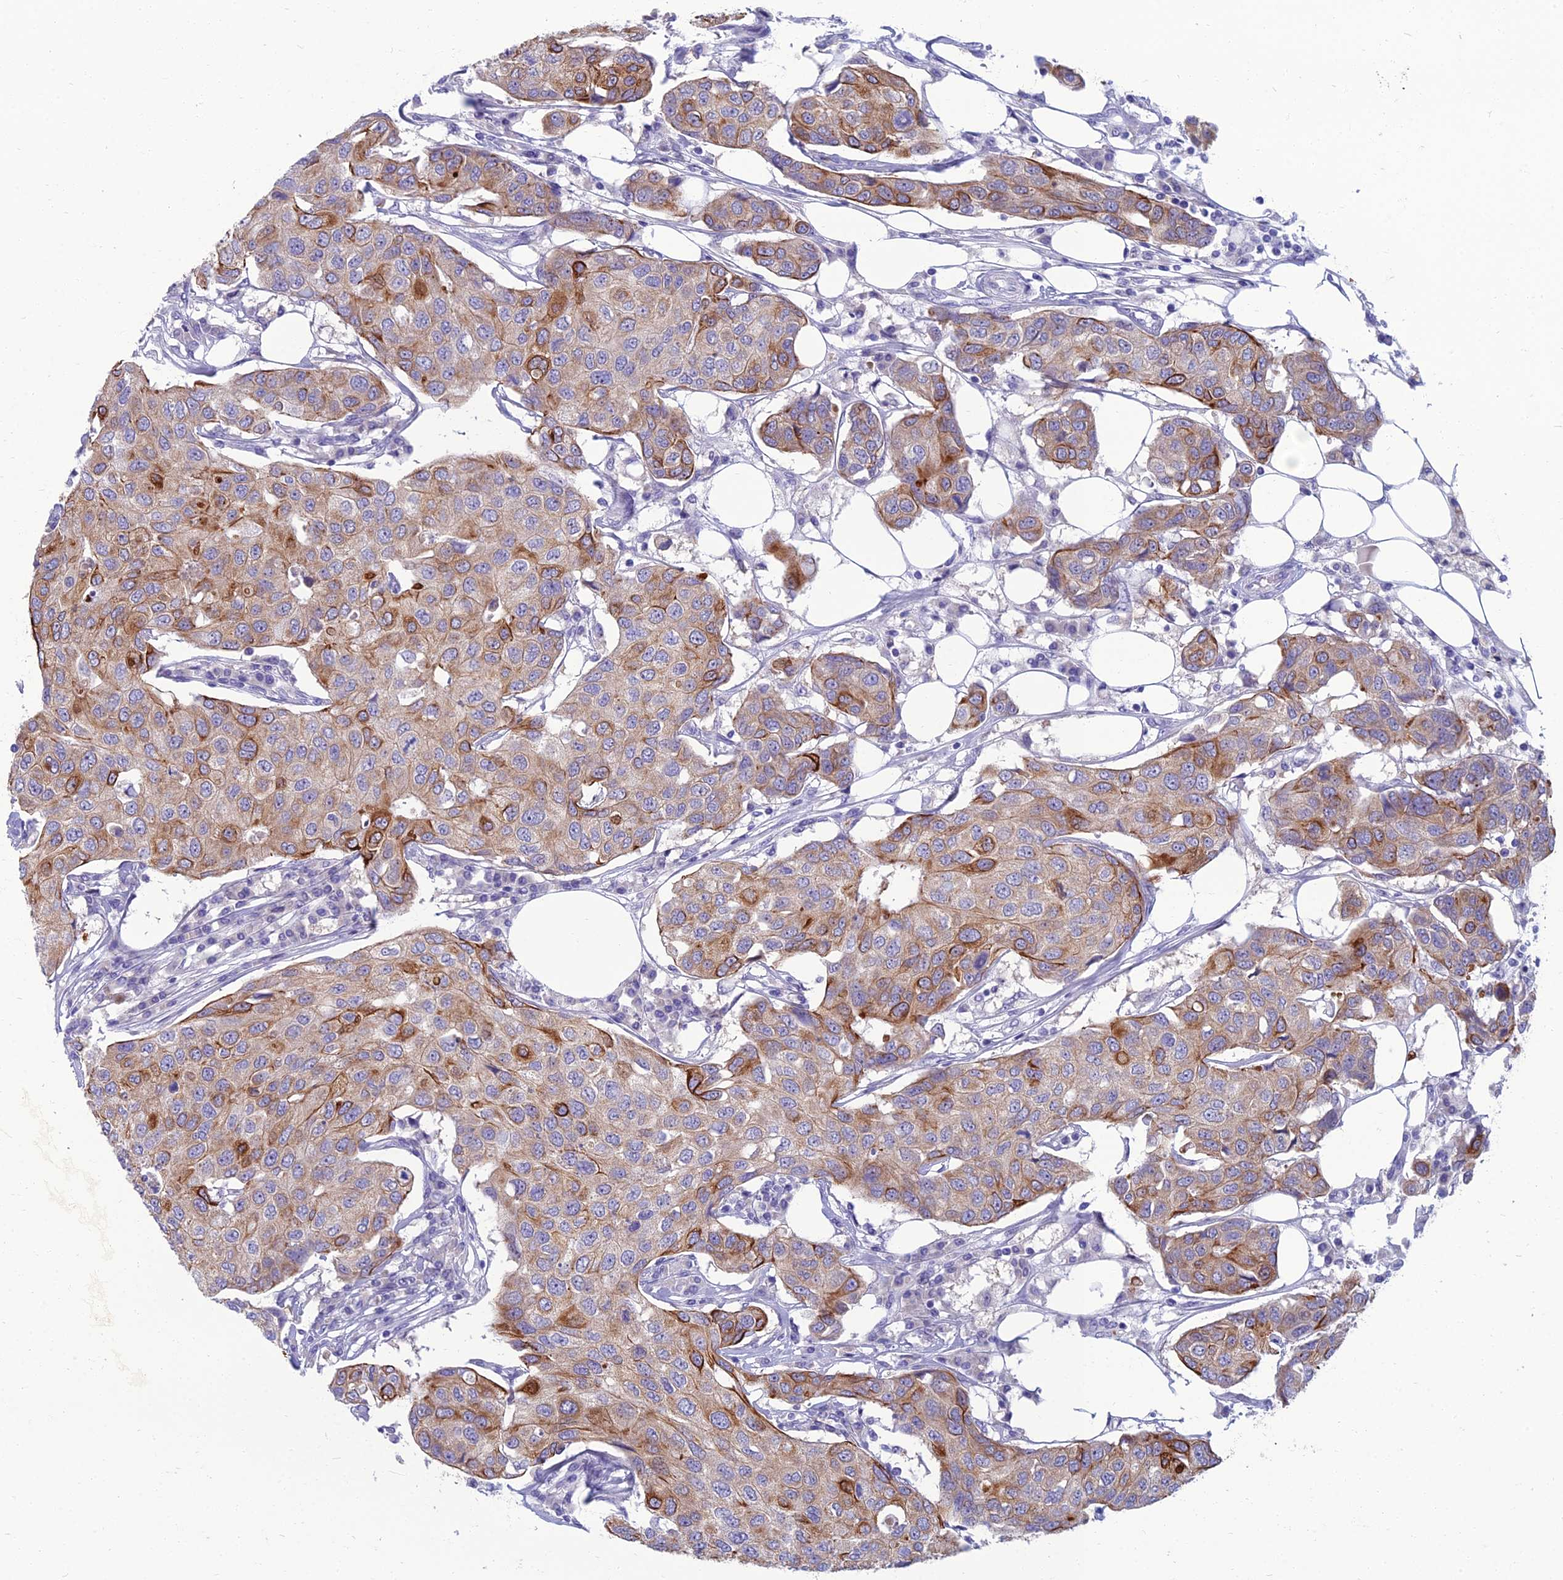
{"staining": {"intensity": "strong", "quantity": "<25%", "location": "cytoplasmic/membranous"}, "tissue": "breast cancer", "cell_type": "Tumor cells", "image_type": "cancer", "snomed": [{"axis": "morphology", "description": "Duct carcinoma"}, {"axis": "topography", "description": "Breast"}], "caption": "A brown stain labels strong cytoplasmic/membranous positivity of a protein in human breast cancer (infiltrating ductal carcinoma) tumor cells.", "gene": "SPTLC3", "patient": {"sex": "female", "age": 80}}